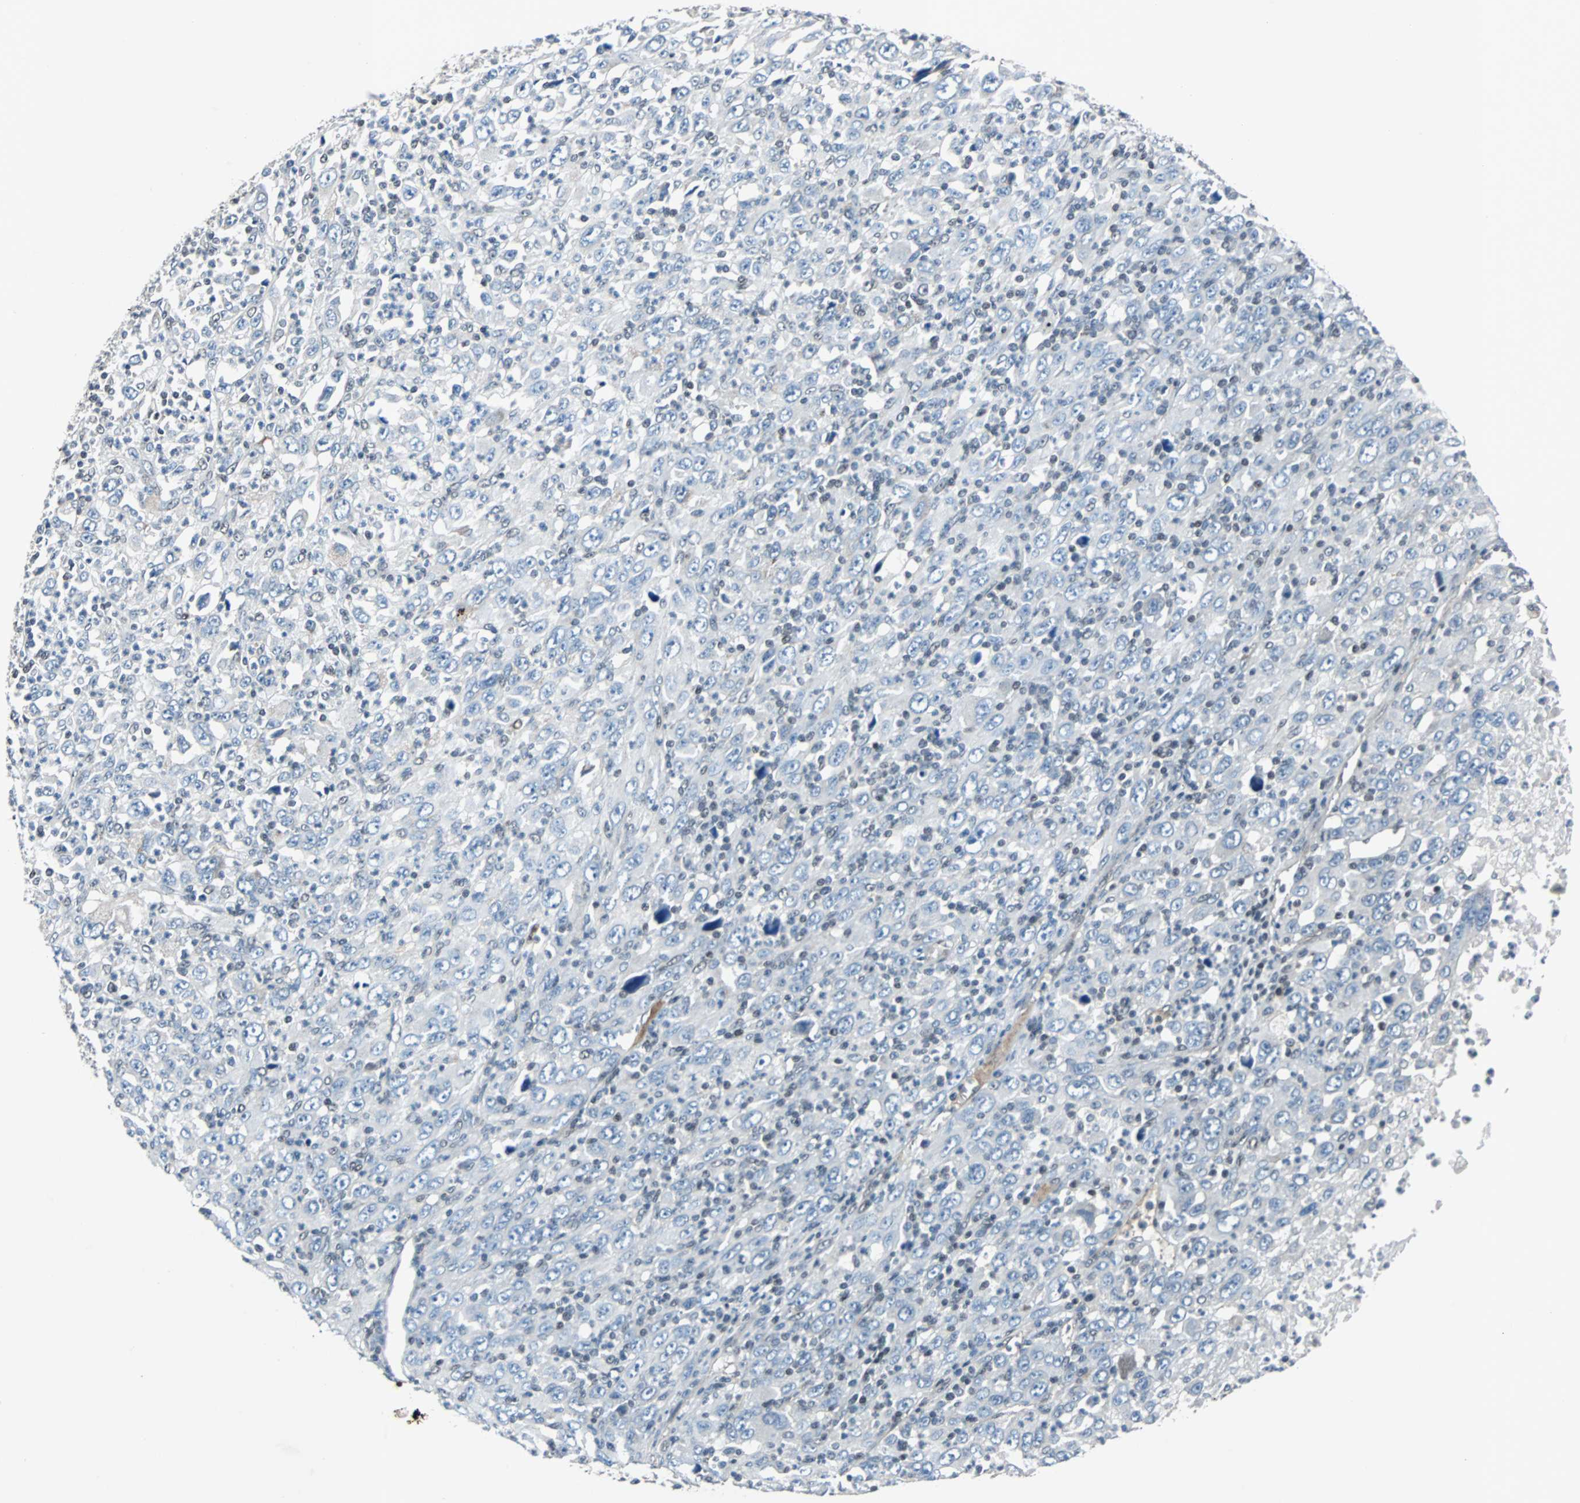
{"staining": {"intensity": "weak", "quantity": "<25%", "location": "cytoplasmic/membranous"}, "tissue": "melanoma", "cell_type": "Tumor cells", "image_type": "cancer", "snomed": [{"axis": "morphology", "description": "Malignant melanoma, Metastatic site"}, {"axis": "topography", "description": "Skin"}], "caption": "IHC image of neoplastic tissue: human malignant melanoma (metastatic site) stained with DAB (3,3'-diaminobenzidine) demonstrates no significant protein staining in tumor cells.", "gene": "ZHX2", "patient": {"sex": "female", "age": 56}}